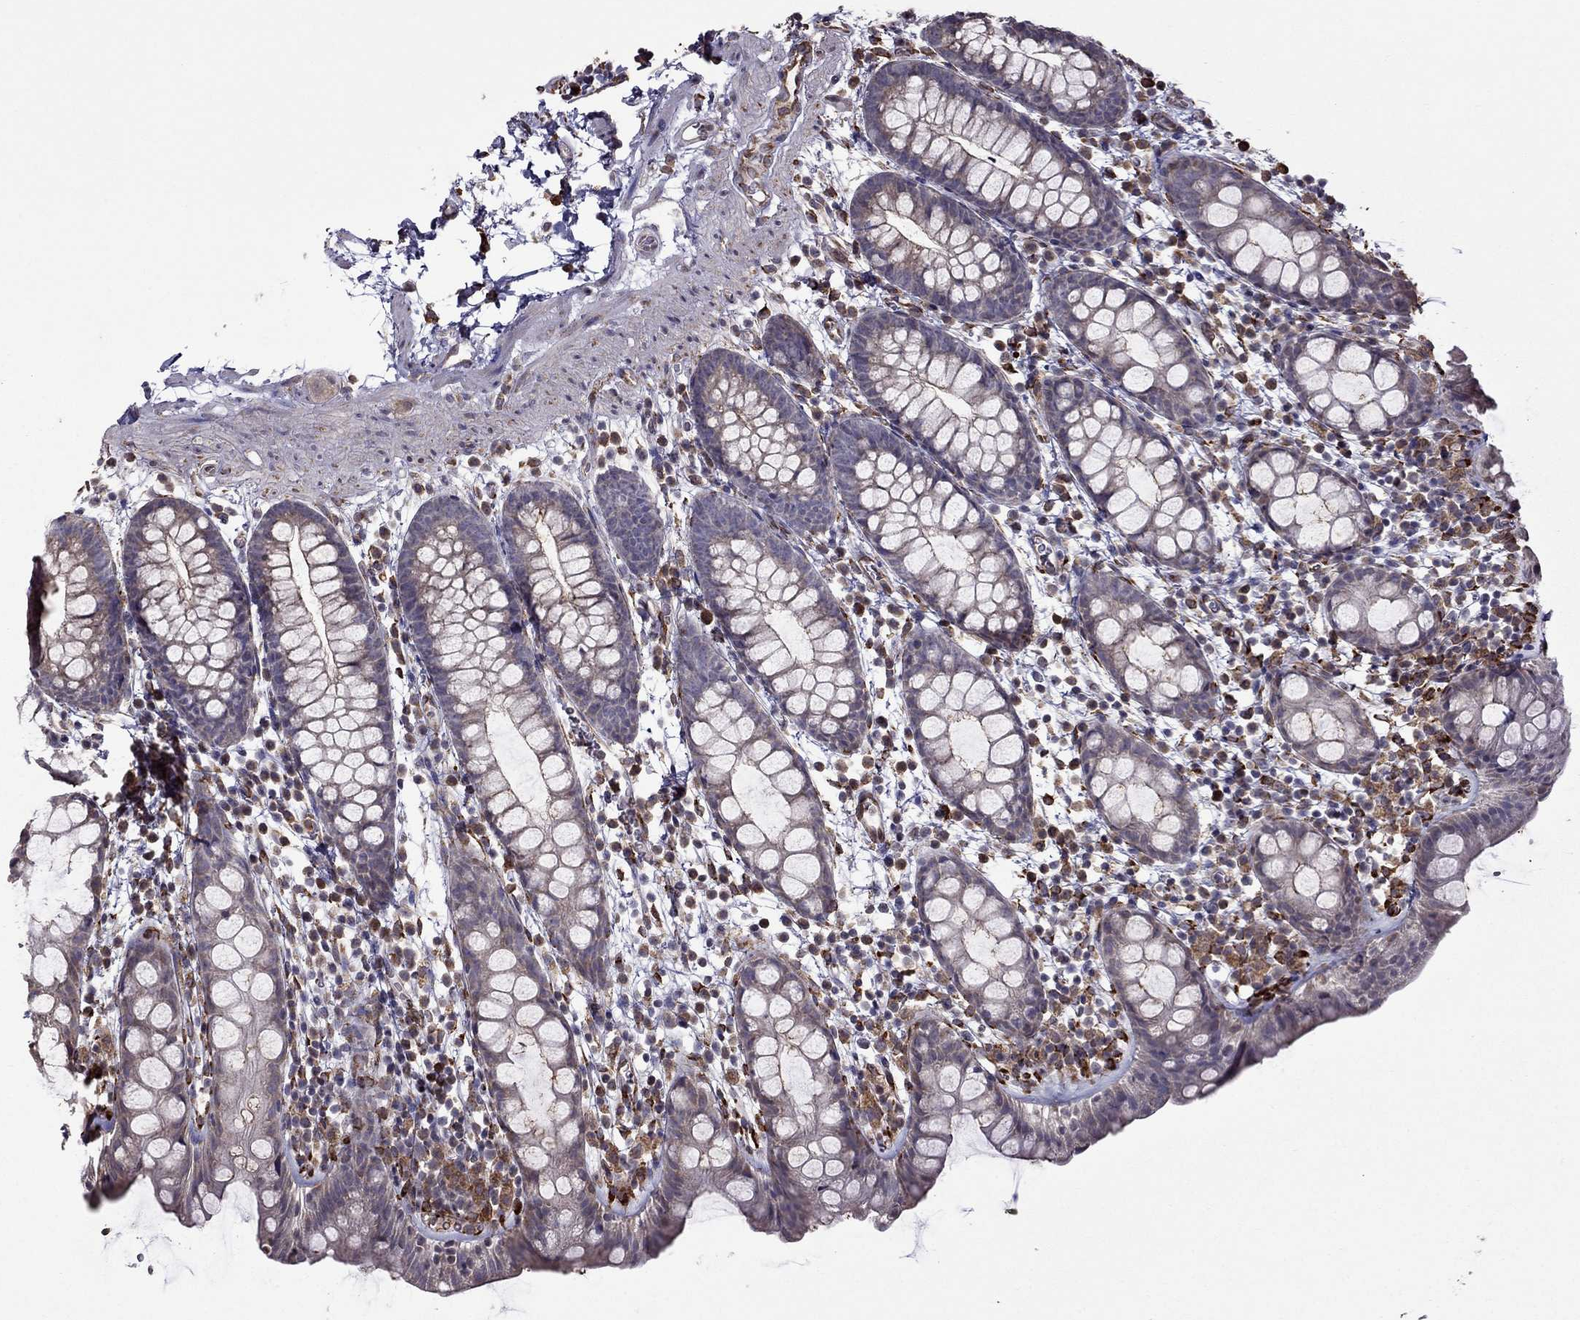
{"staining": {"intensity": "moderate", "quantity": "25%-75%", "location": "cytoplasmic/membranous"}, "tissue": "rectum", "cell_type": "Glandular cells", "image_type": "normal", "snomed": [{"axis": "morphology", "description": "Normal tissue, NOS"}, {"axis": "topography", "description": "Rectum"}], "caption": "Immunohistochemical staining of normal rectum exhibits 25%-75% levels of moderate cytoplasmic/membranous protein positivity in about 25%-75% of glandular cells. Nuclei are stained in blue.", "gene": "IKBIP", "patient": {"sex": "male", "age": 57}}